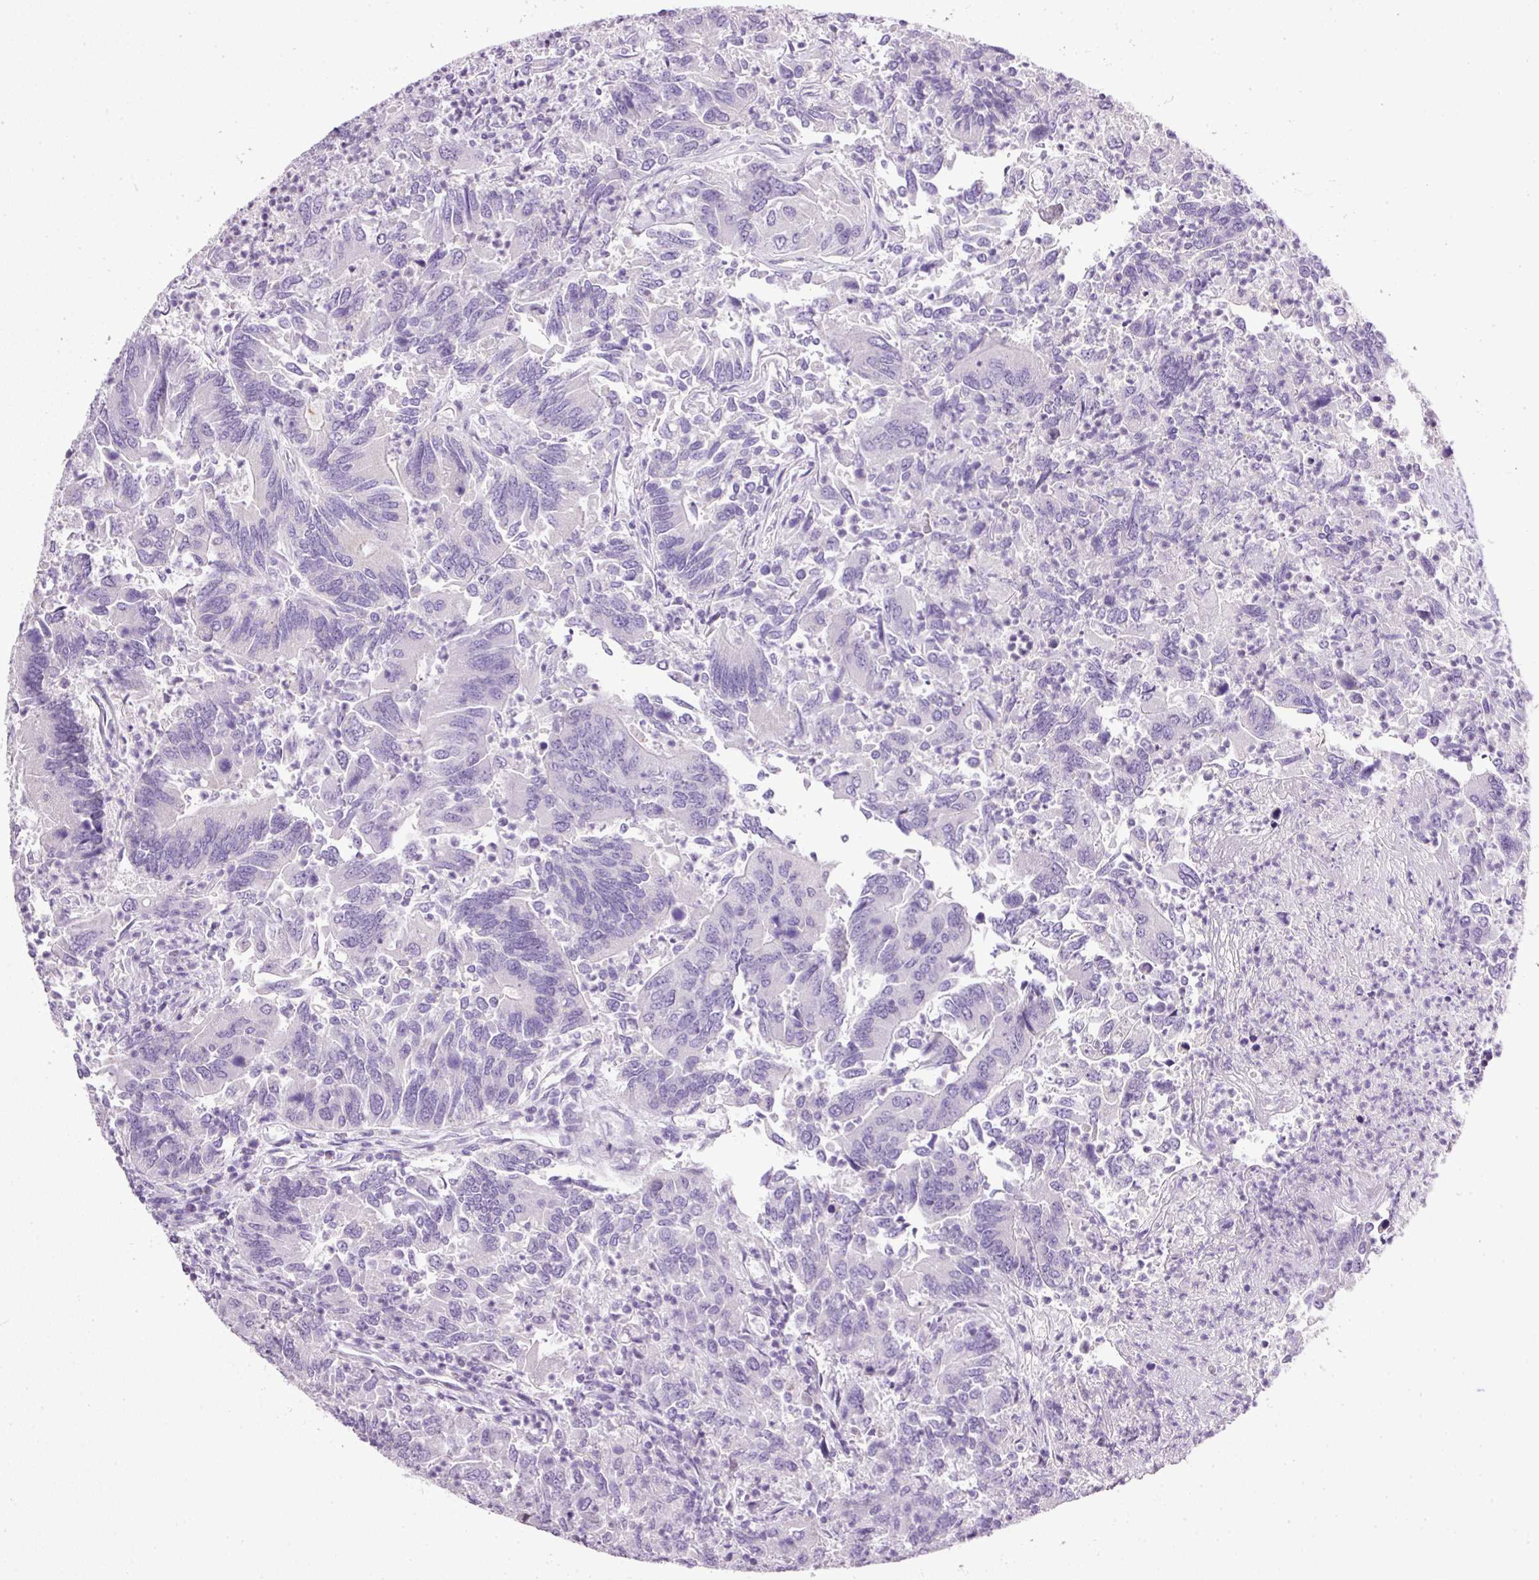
{"staining": {"intensity": "negative", "quantity": "none", "location": "none"}, "tissue": "colorectal cancer", "cell_type": "Tumor cells", "image_type": "cancer", "snomed": [{"axis": "morphology", "description": "Adenocarcinoma, NOS"}, {"axis": "topography", "description": "Colon"}], "caption": "This is an IHC photomicrograph of colorectal cancer. There is no expression in tumor cells.", "gene": "BSND", "patient": {"sex": "female", "age": 67}}